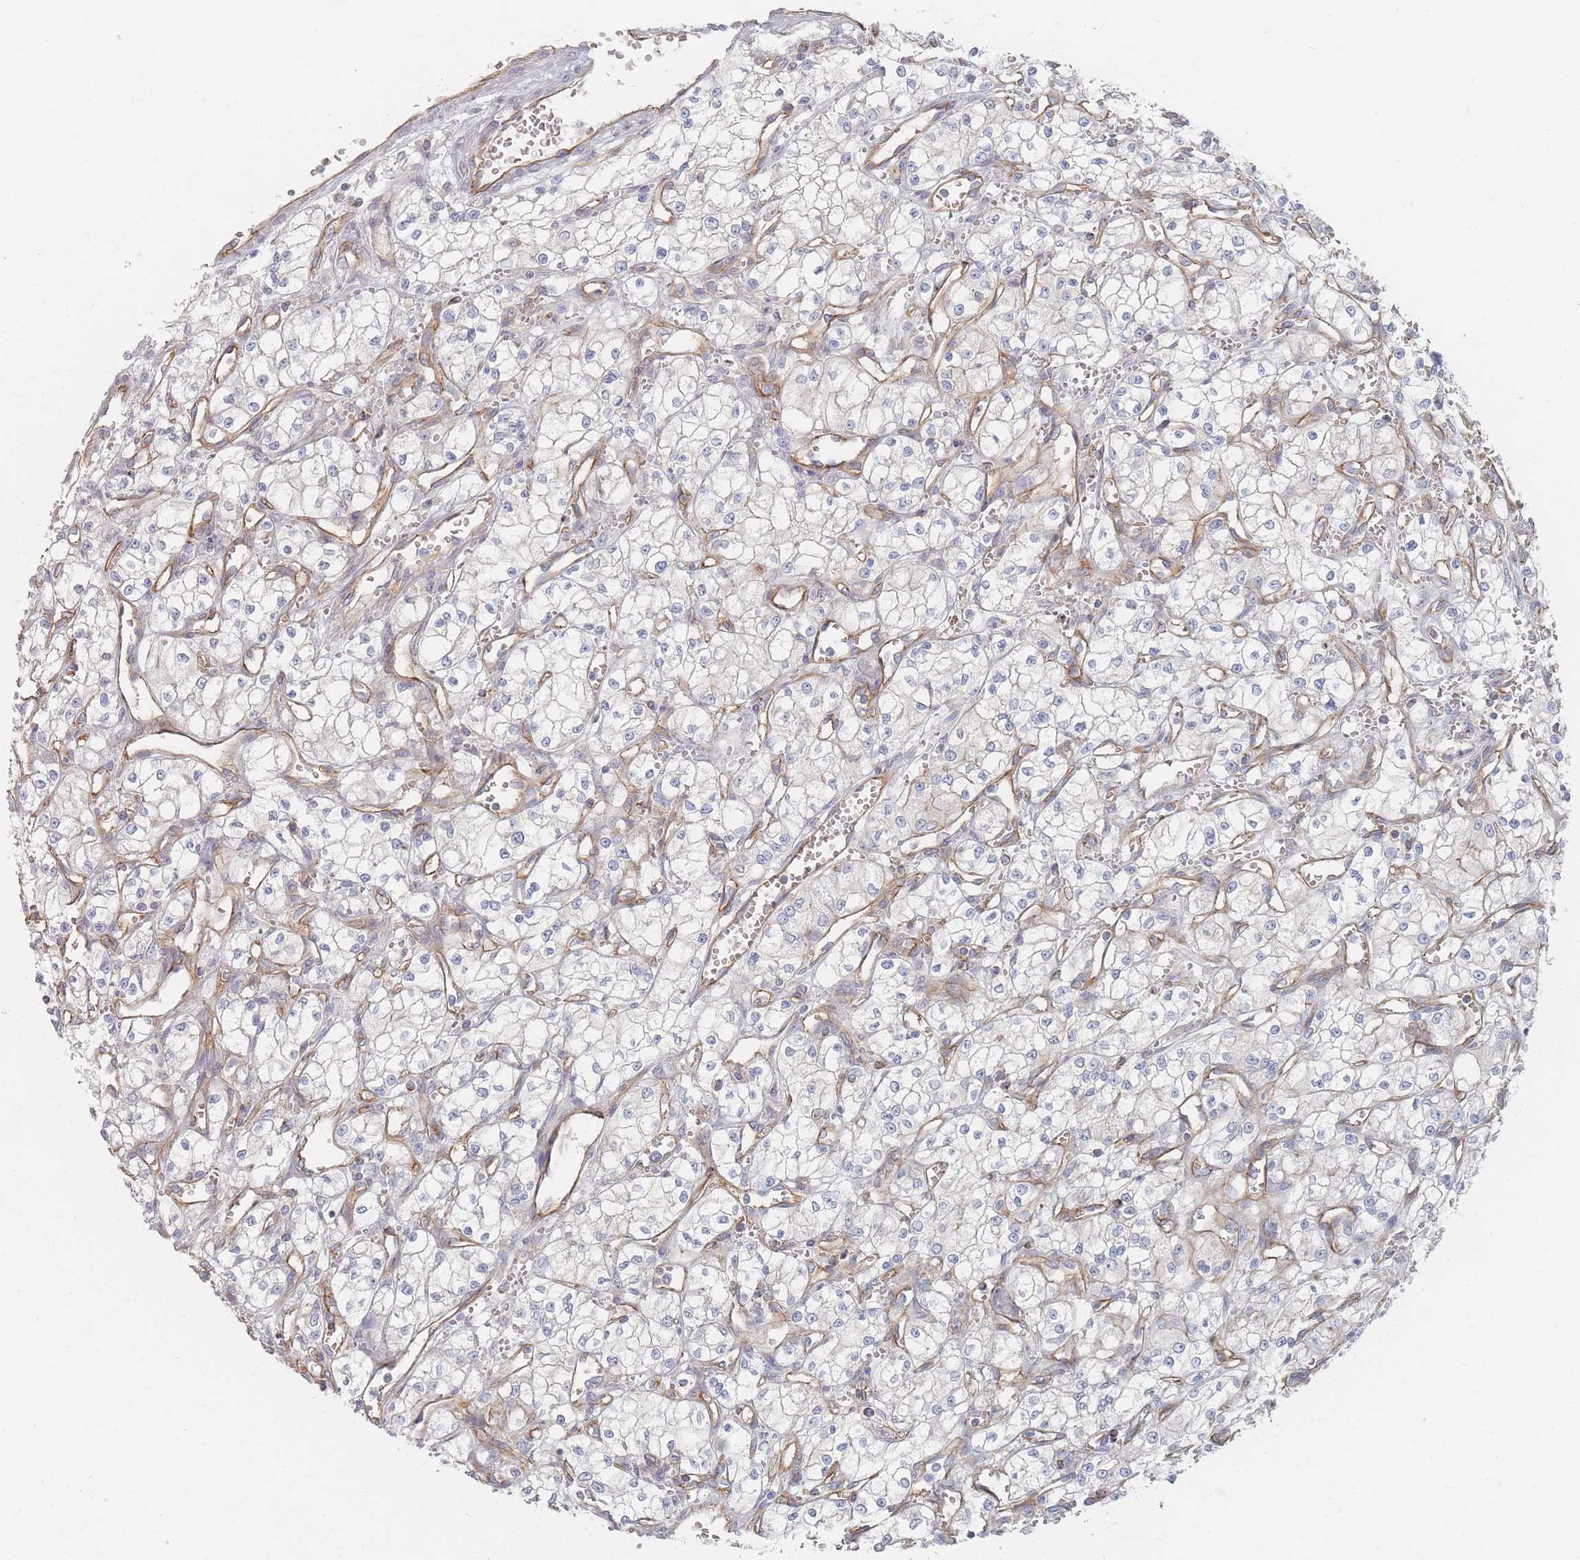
{"staining": {"intensity": "negative", "quantity": "none", "location": "none"}, "tissue": "renal cancer", "cell_type": "Tumor cells", "image_type": "cancer", "snomed": [{"axis": "morphology", "description": "Adenocarcinoma, NOS"}, {"axis": "topography", "description": "Kidney"}], "caption": "The micrograph demonstrates no staining of tumor cells in renal cancer. Nuclei are stained in blue.", "gene": "GNB1", "patient": {"sex": "male", "age": 59}}